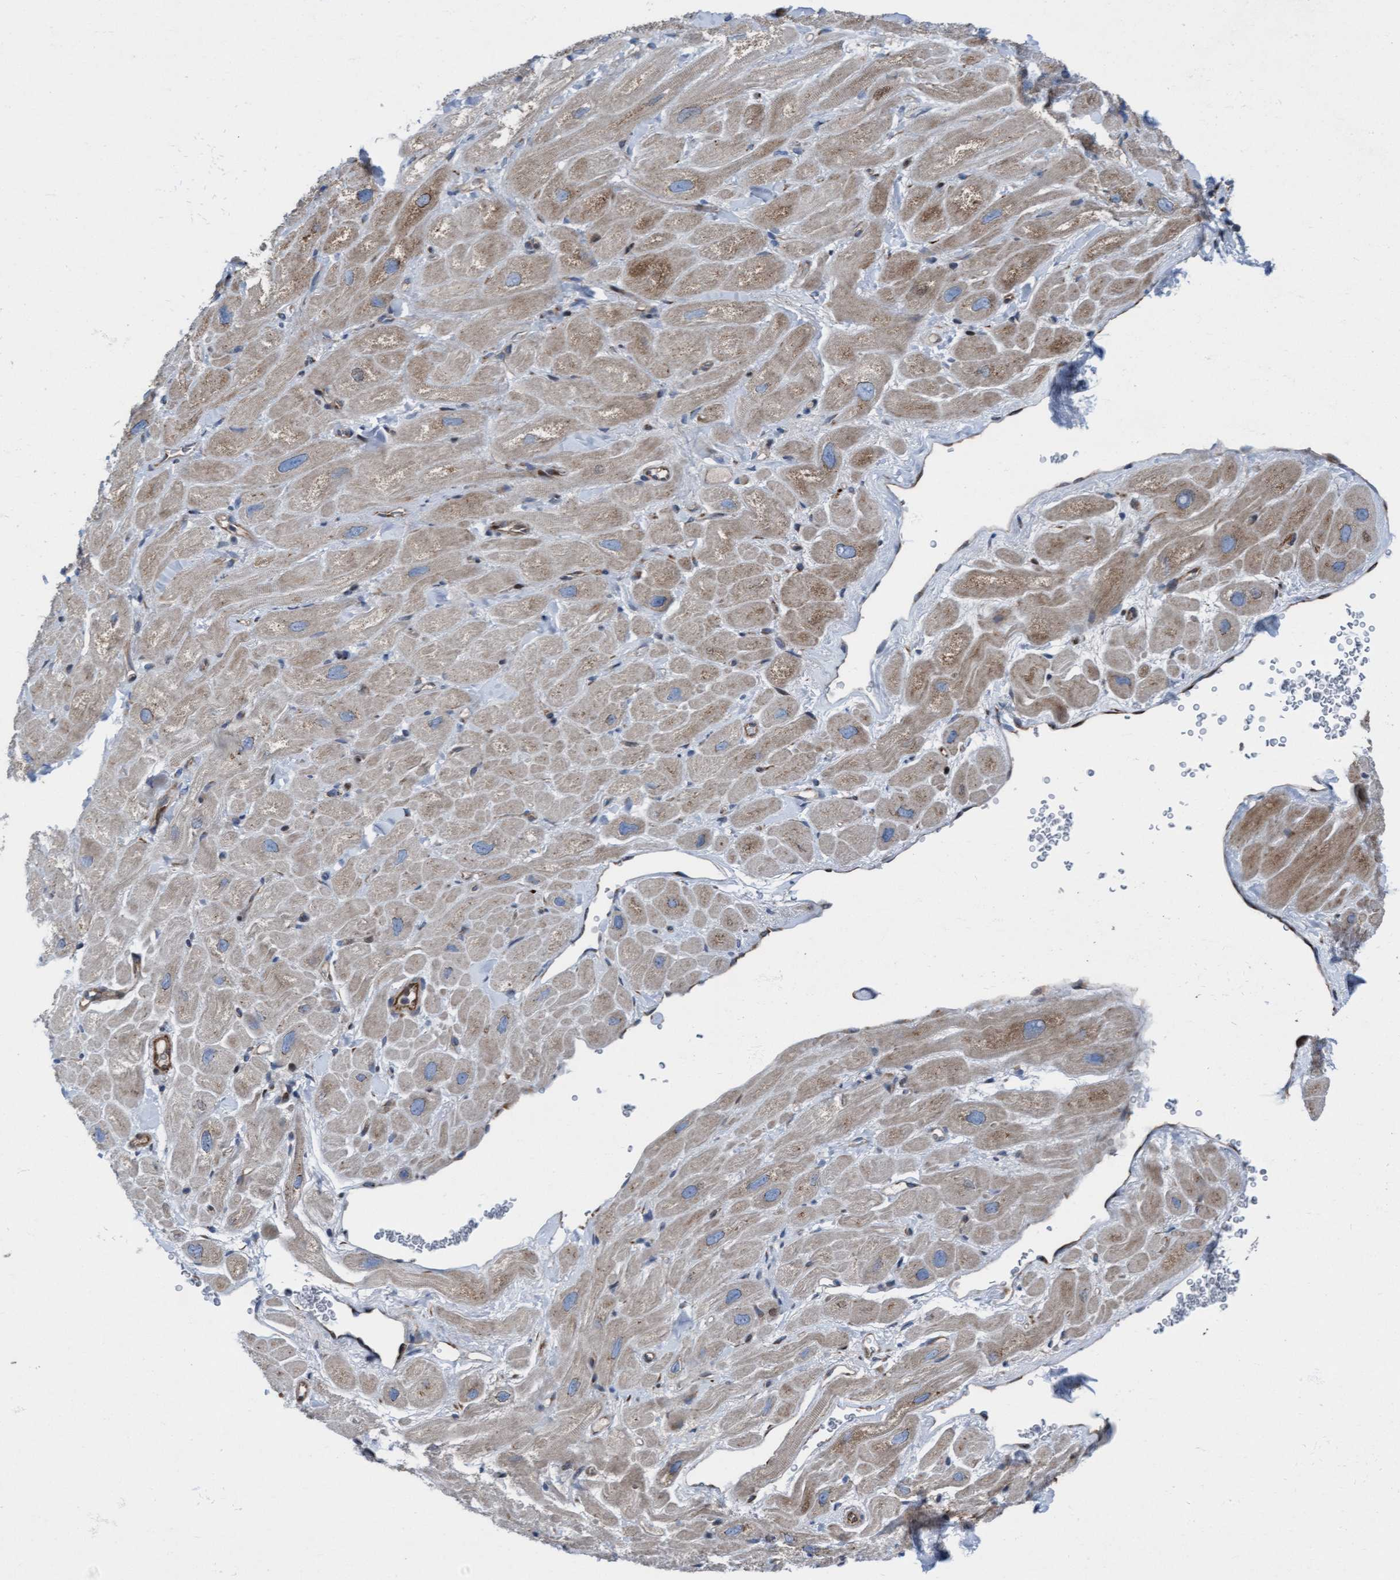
{"staining": {"intensity": "weak", "quantity": ">75%", "location": "cytoplasmic/membranous"}, "tissue": "heart muscle", "cell_type": "Cardiomyocytes", "image_type": "normal", "snomed": [{"axis": "morphology", "description": "Normal tissue, NOS"}, {"axis": "topography", "description": "Heart"}], "caption": "A histopathology image of human heart muscle stained for a protein exhibits weak cytoplasmic/membranous brown staining in cardiomyocytes. (DAB = brown stain, brightfield microscopy at high magnification).", "gene": "KLHL26", "patient": {"sex": "male", "age": 49}}